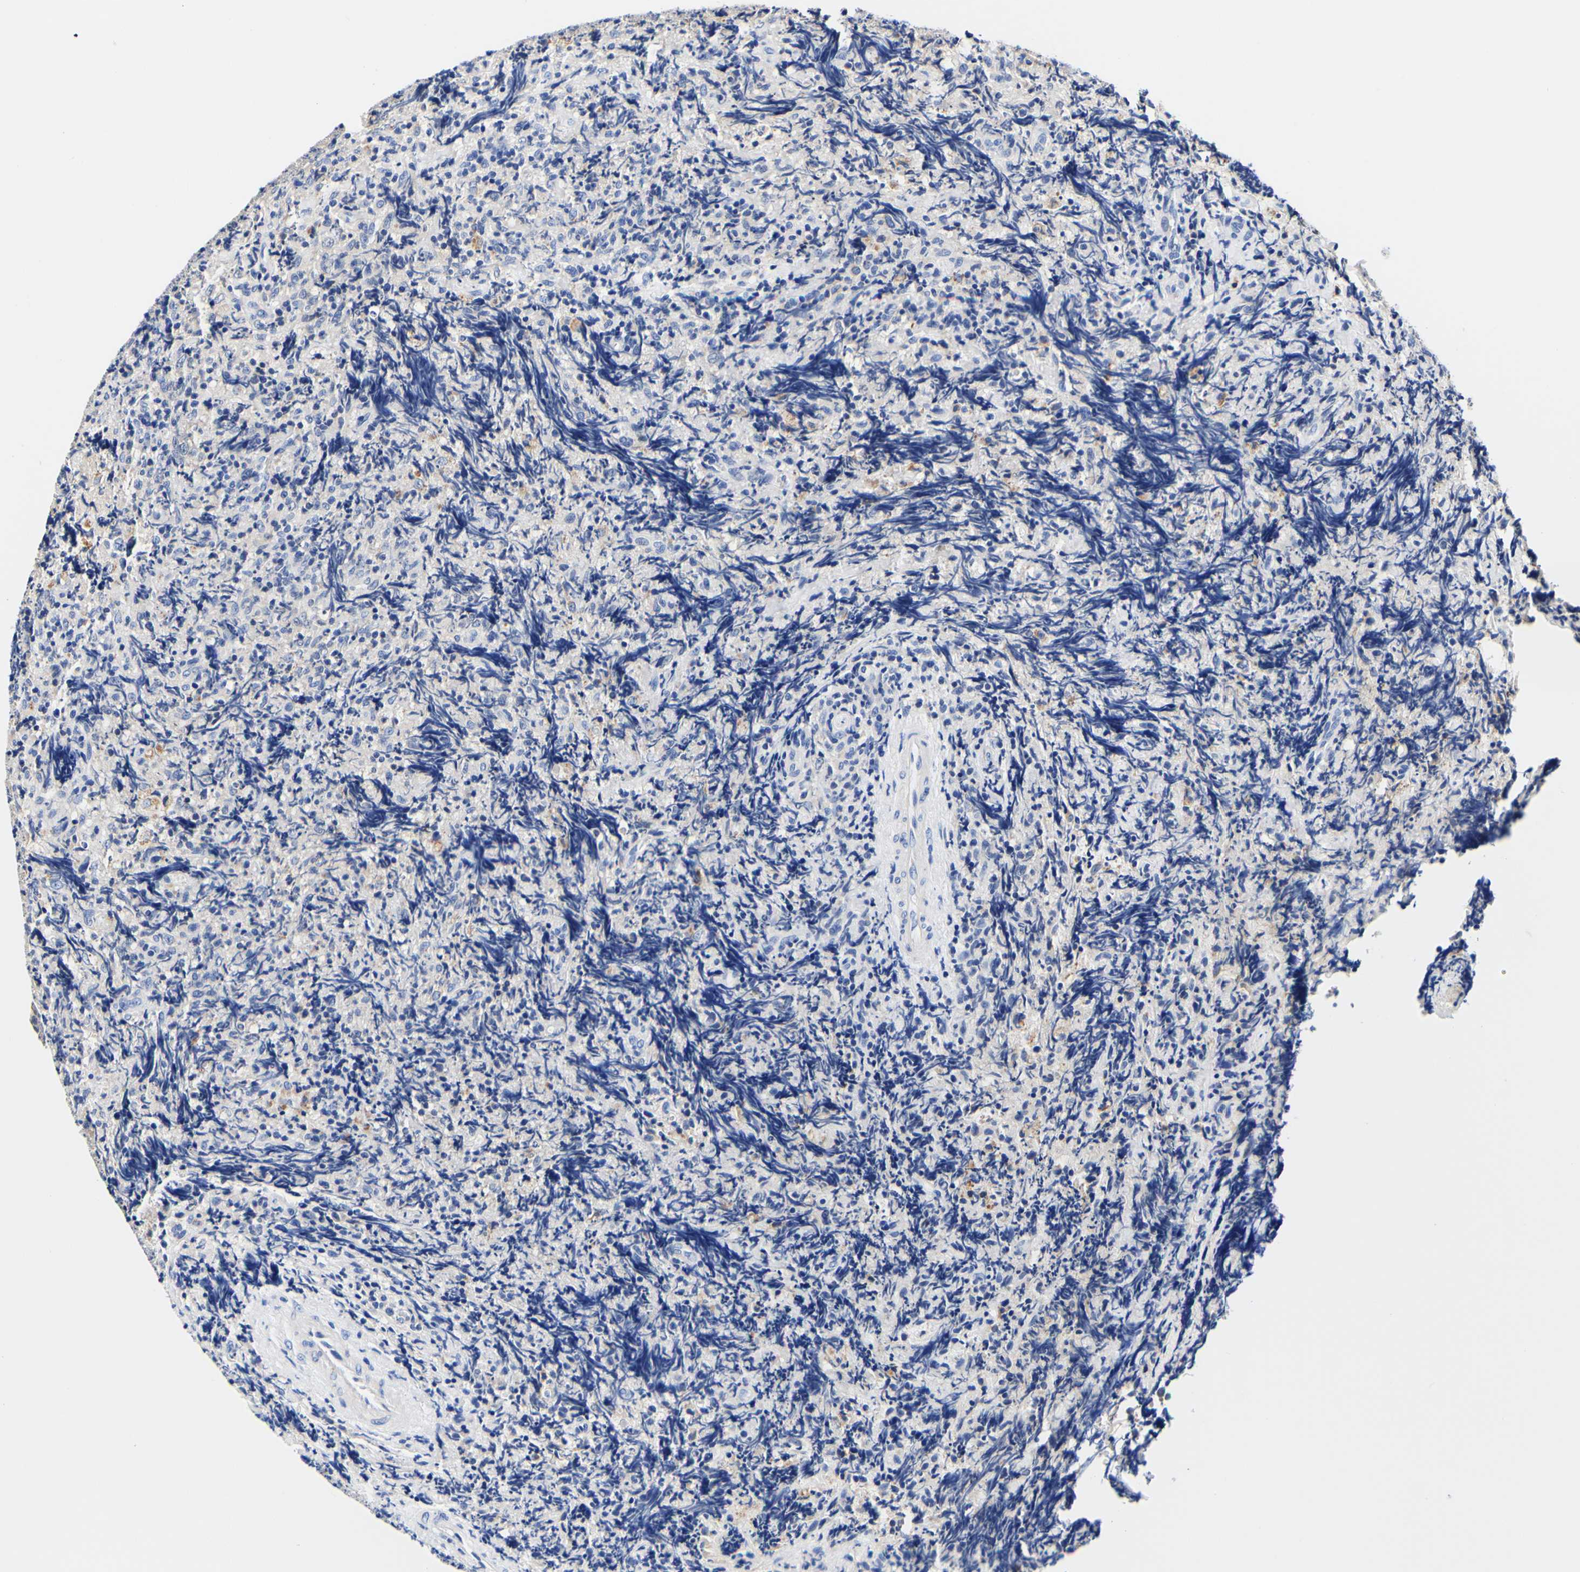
{"staining": {"intensity": "negative", "quantity": "none", "location": "none"}, "tissue": "lymphoma", "cell_type": "Tumor cells", "image_type": "cancer", "snomed": [{"axis": "morphology", "description": "Malignant lymphoma, non-Hodgkin's type, High grade"}, {"axis": "topography", "description": "Tonsil"}], "caption": "Immunohistochemical staining of high-grade malignant lymphoma, non-Hodgkin's type reveals no significant positivity in tumor cells. (Stains: DAB (3,3'-diaminobenzidine) immunohistochemistry with hematoxylin counter stain, Microscopy: brightfield microscopy at high magnification).", "gene": "CAMK4", "patient": {"sex": "female", "age": 36}}